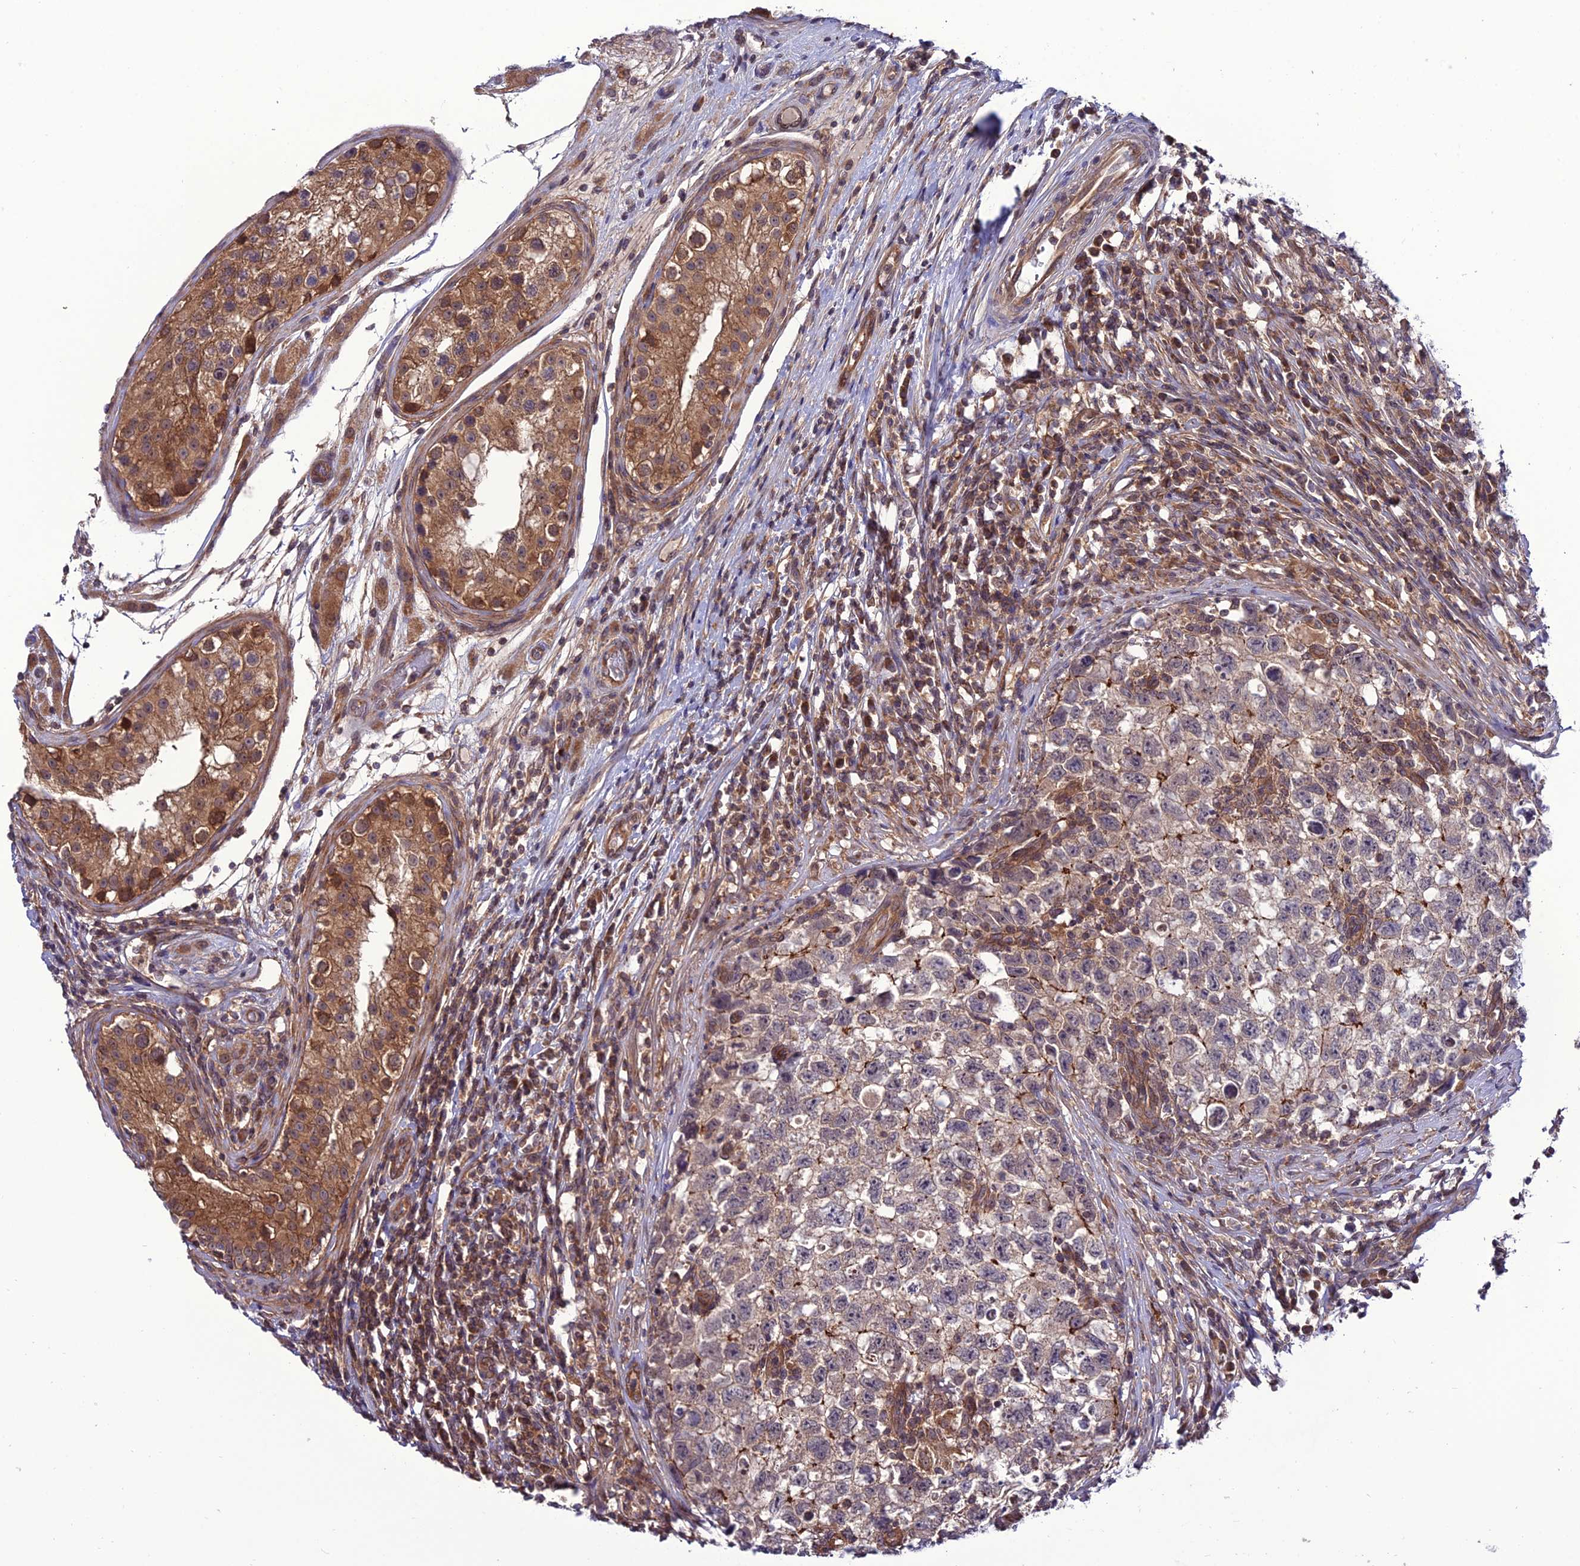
{"staining": {"intensity": "moderate", "quantity": "<25%", "location": "cytoplasmic/membranous"}, "tissue": "testis cancer", "cell_type": "Tumor cells", "image_type": "cancer", "snomed": [{"axis": "morphology", "description": "Seminoma, NOS"}, {"axis": "morphology", "description": "Carcinoma, Embryonal, NOS"}, {"axis": "topography", "description": "Testis"}], "caption": "Immunohistochemistry of human testis seminoma reveals low levels of moderate cytoplasmic/membranous expression in about <25% of tumor cells.", "gene": "PPIL3", "patient": {"sex": "male", "age": 29}}